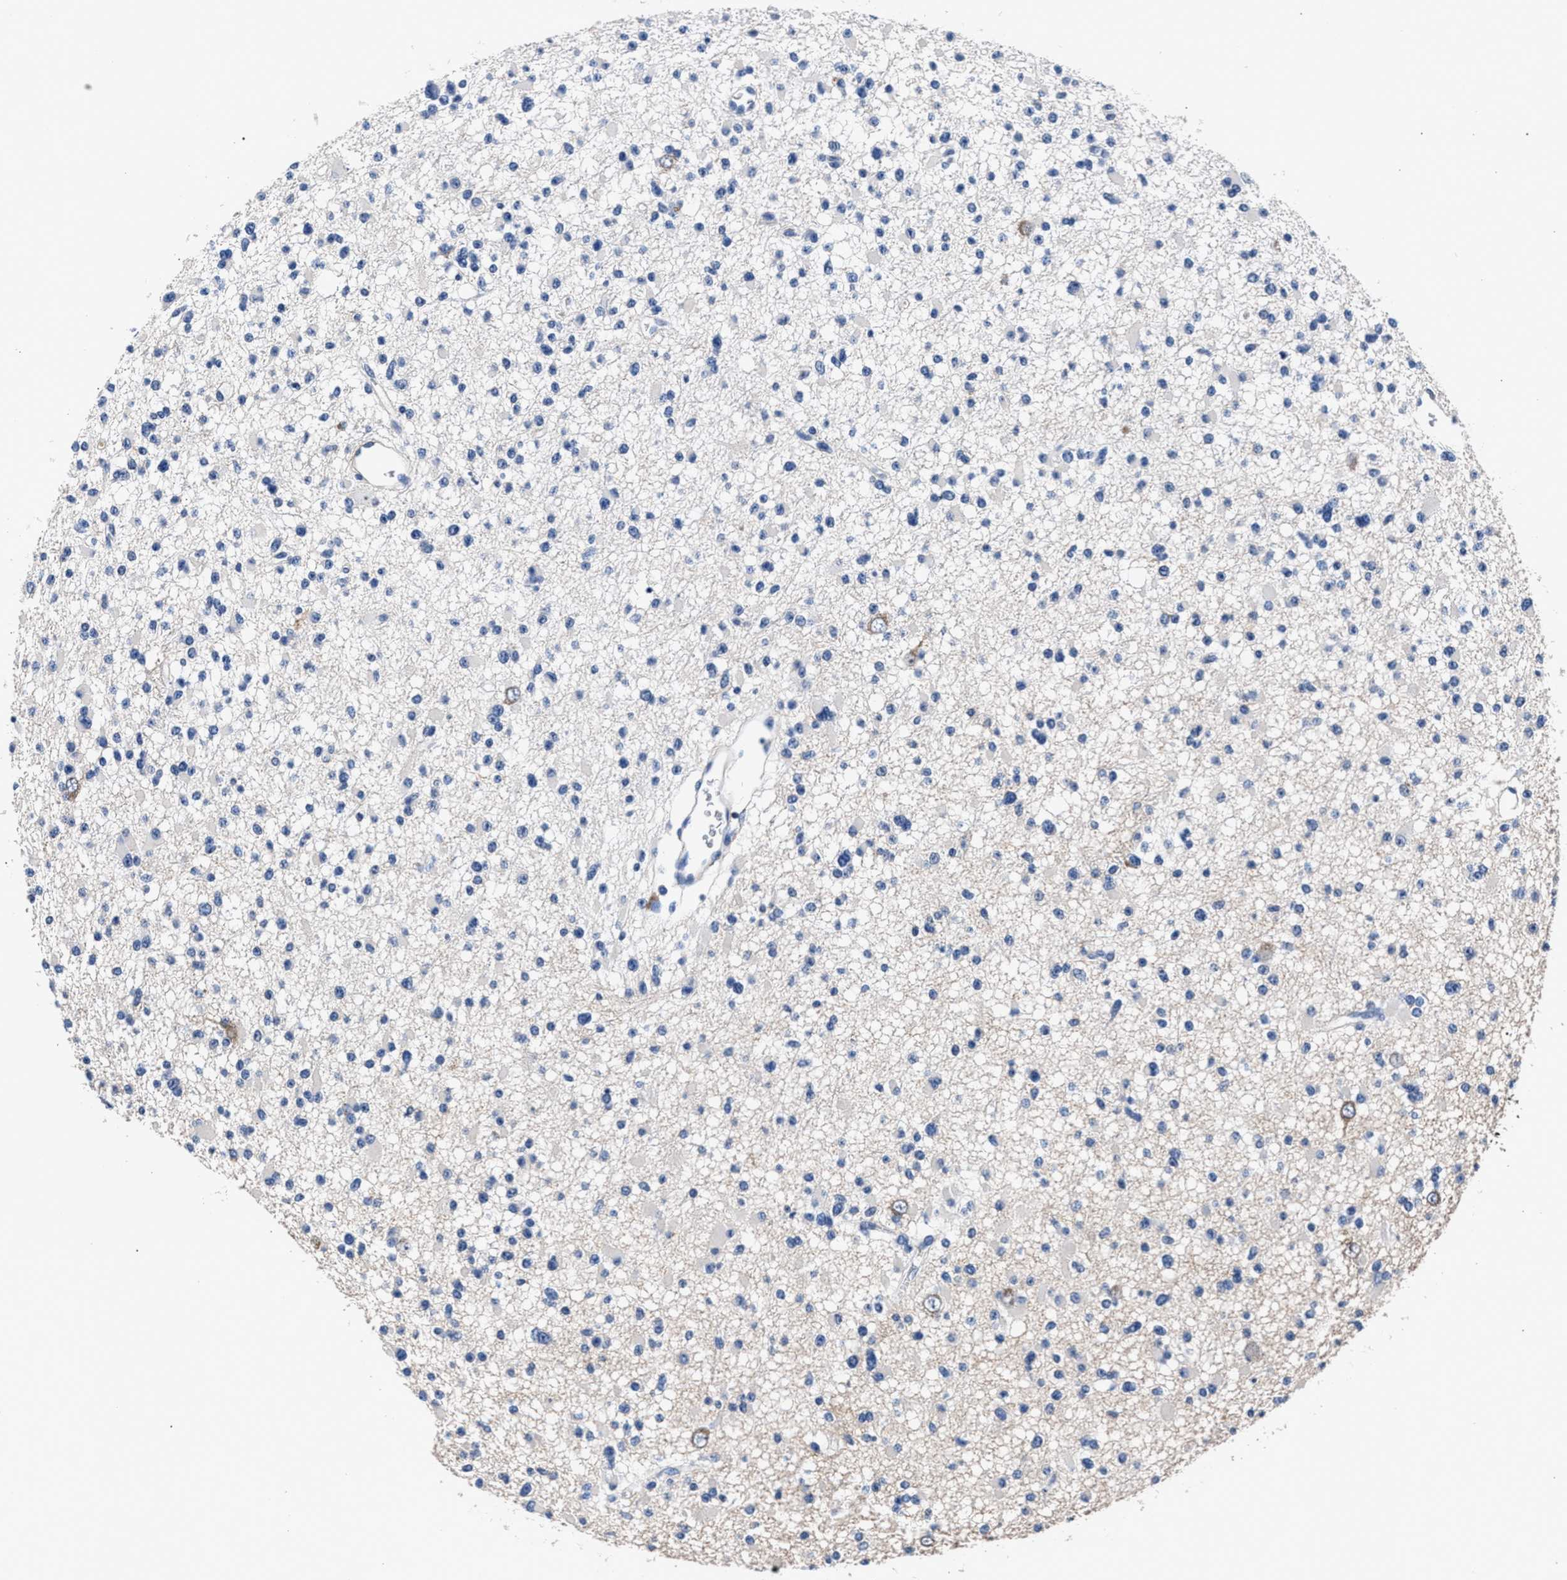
{"staining": {"intensity": "negative", "quantity": "none", "location": "none"}, "tissue": "glioma", "cell_type": "Tumor cells", "image_type": "cancer", "snomed": [{"axis": "morphology", "description": "Glioma, malignant, Low grade"}, {"axis": "topography", "description": "Brain"}], "caption": "The histopathology image exhibits no significant expression in tumor cells of malignant glioma (low-grade).", "gene": "PHF24", "patient": {"sex": "female", "age": 22}}